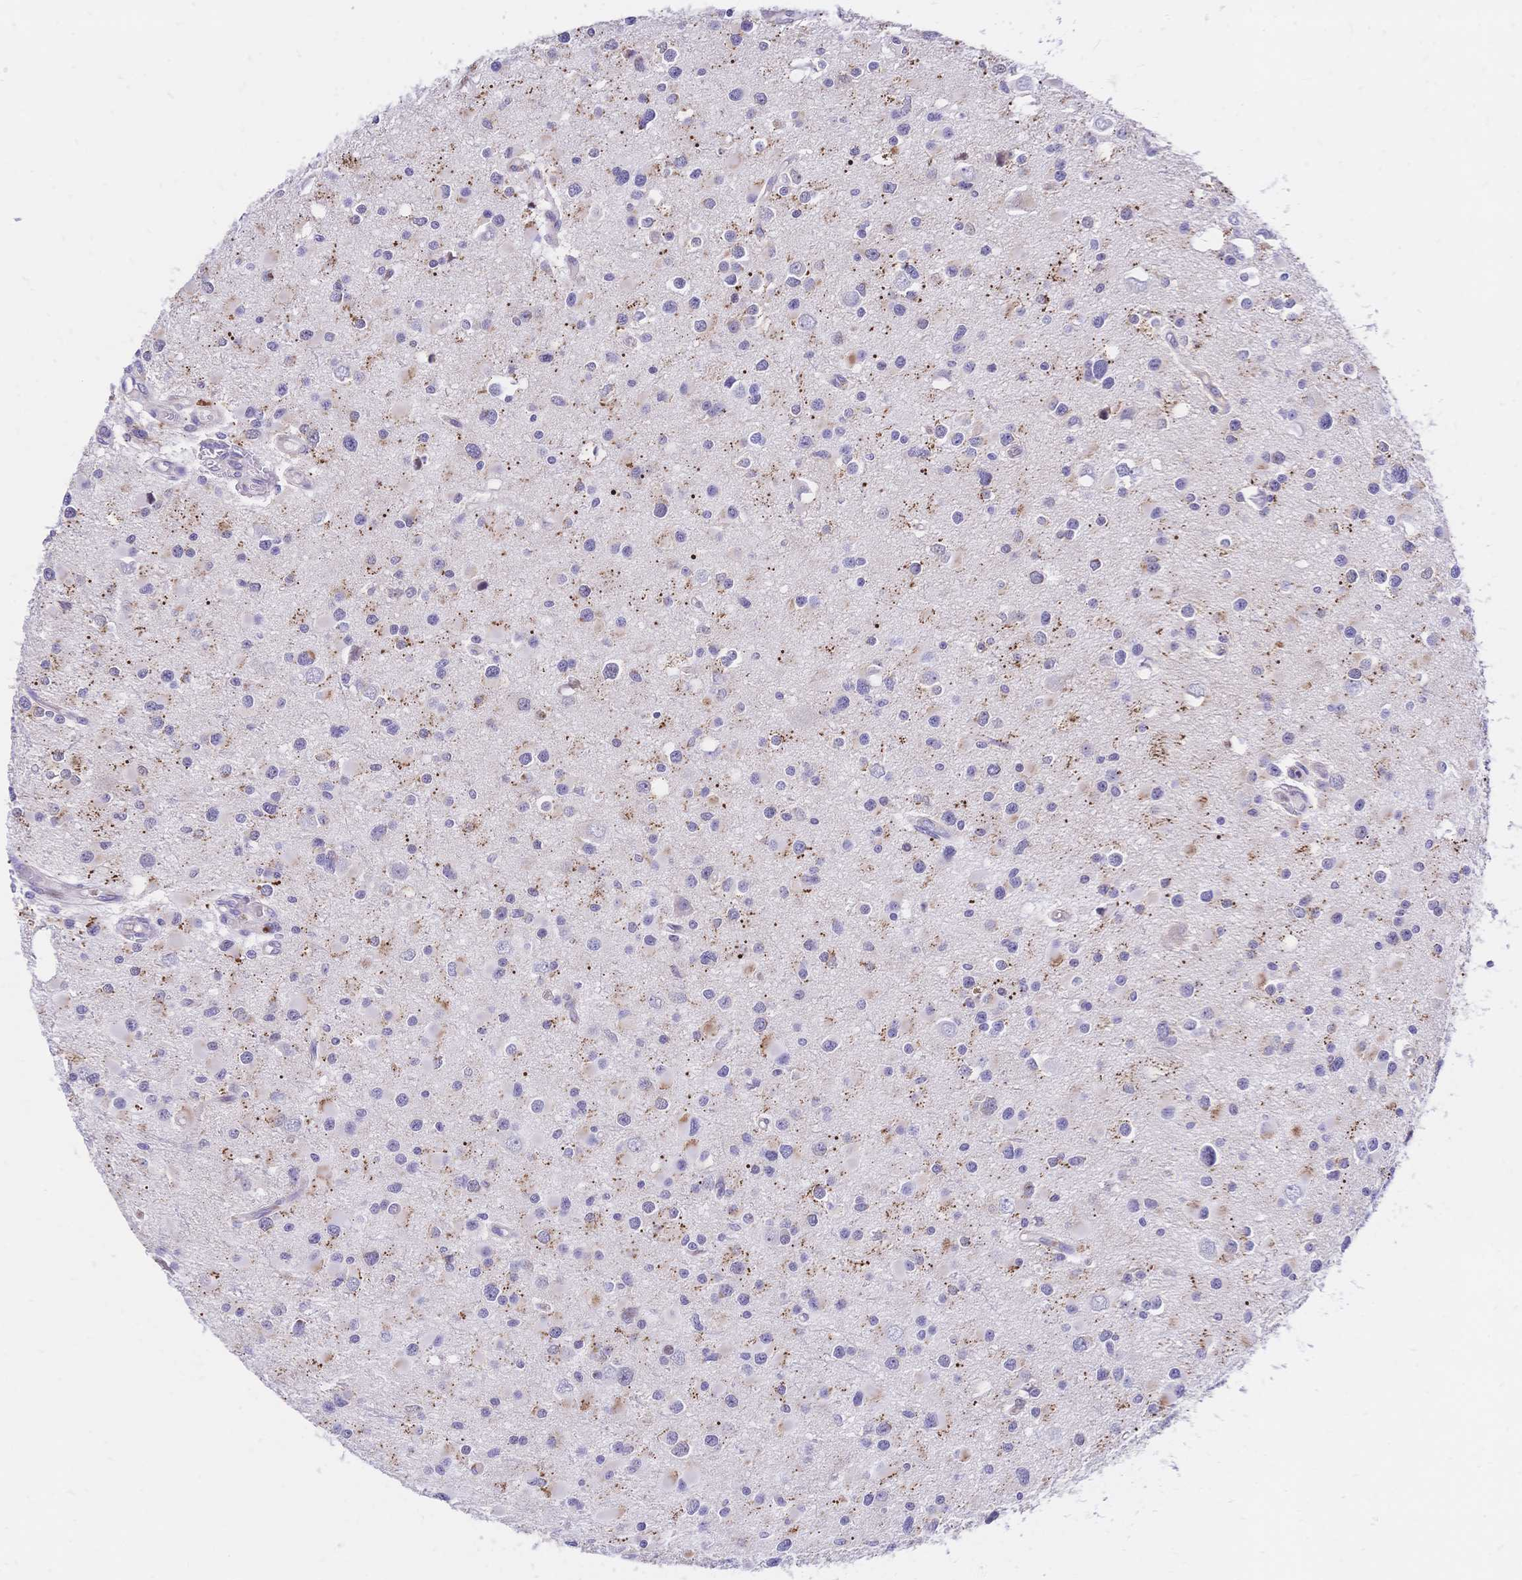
{"staining": {"intensity": "negative", "quantity": "none", "location": "none"}, "tissue": "glioma", "cell_type": "Tumor cells", "image_type": "cancer", "snomed": [{"axis": "morphology", "description": "Glioma, malignant, High grade"}, {"axis": "topography", "description": "Brain"}], "caption": "There is no significant positivity in tumor cells of malignant glioma (high-grade).", "gene": "CLEC18B", "patient": {"sex": "male", "age": 54}}